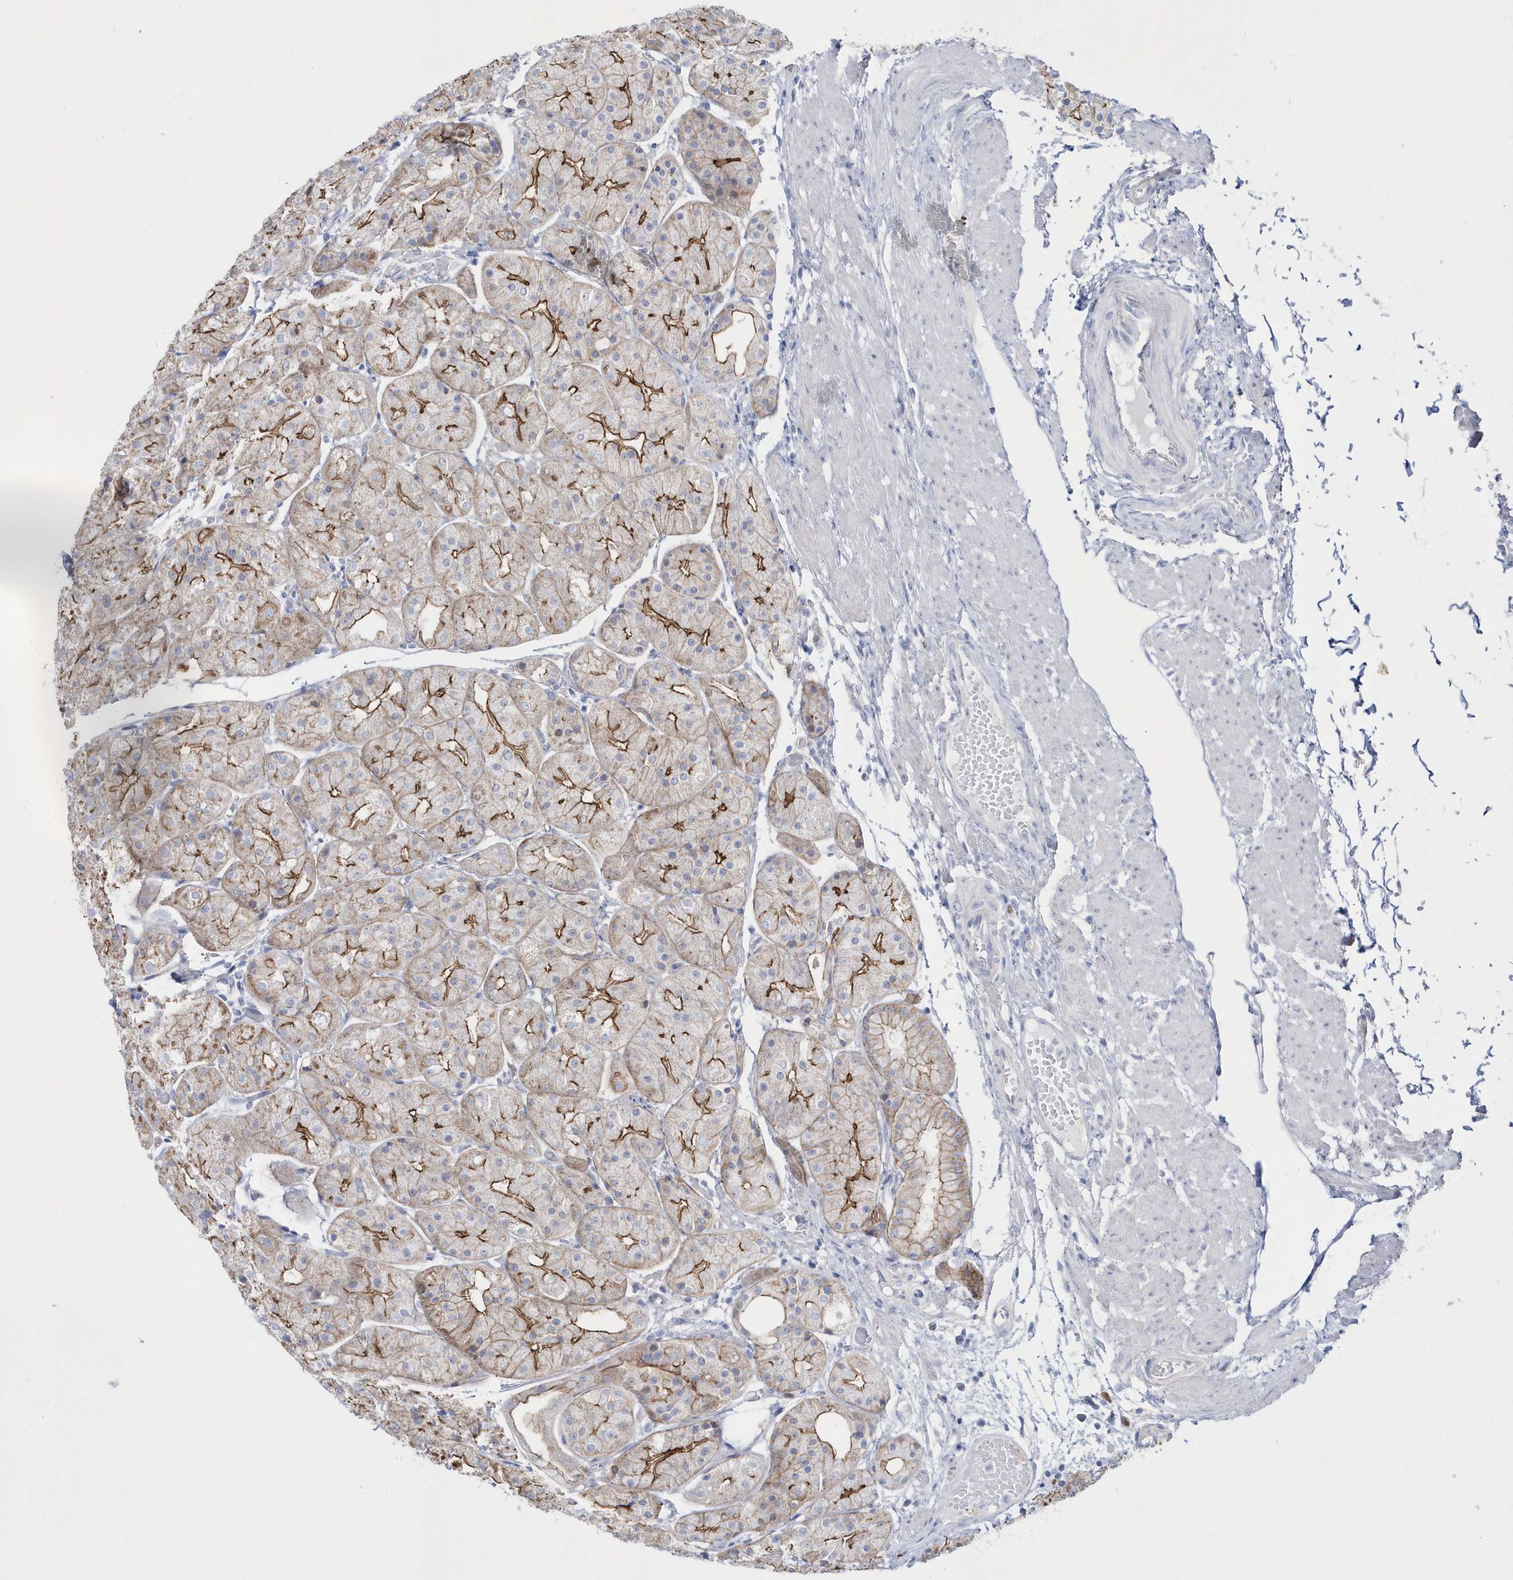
{"staining": {"intensity": "moderate", "quantity": "25%-75%", "location": "cytoplasmic/membranous,nuclear"}, "tissue": "stomach", "cell_type": "Glandular cells", "image_type": "normal", "snomed": [{"axis": "morphology", "description": "Normal tissue, NOS"}, {"axis": "topography", "description": "Stomach, upper"}], "caption": "Moderate cytoplasmic/membranous,nuclear staining for a protein is appreciated in approximately 25%-75% of glandular cells of unremarkable stomach using immunohistochemistry.", "gene": "TMCO6", "patient": {"sex": "male", "age": 72}}